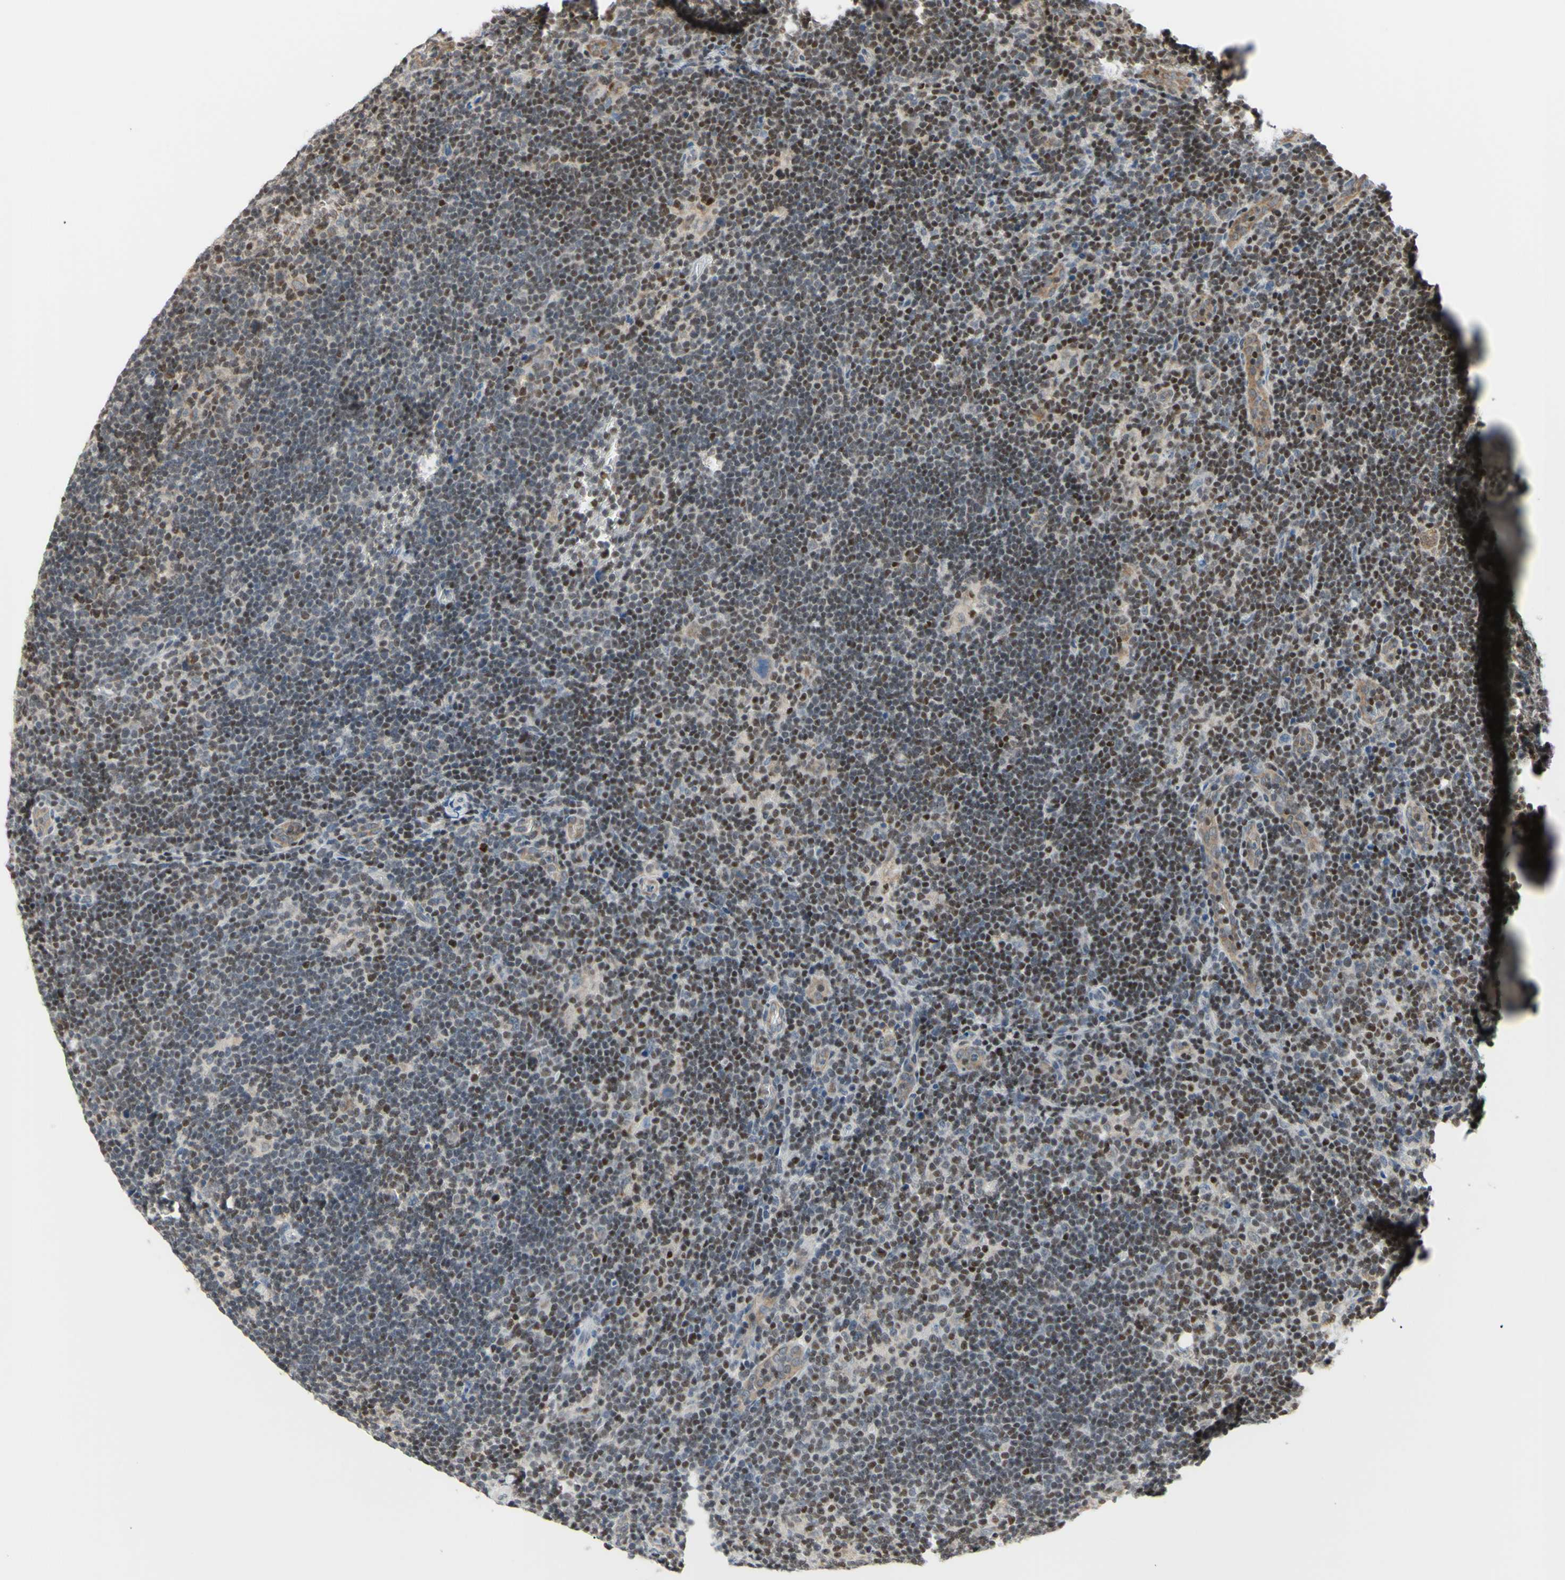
{"staining": {"intensity": "weak", "quantity": "<25%", "location": "cytoplasmic/membranous"}, "tissue": "lymphoma", "cell_type": "Tumor cells", "image_type": "cancer", "snomed": [{"axis": "morphology", "description": "Hodgkin's disease, NOS"}, {"axis": "topography", "description": "Lymph node"}], "caption": "The image demonstrates no staining of tumor cells in lymphoma.", "gene": "SP4", "patient": {"sex": "female", "age": 57}}